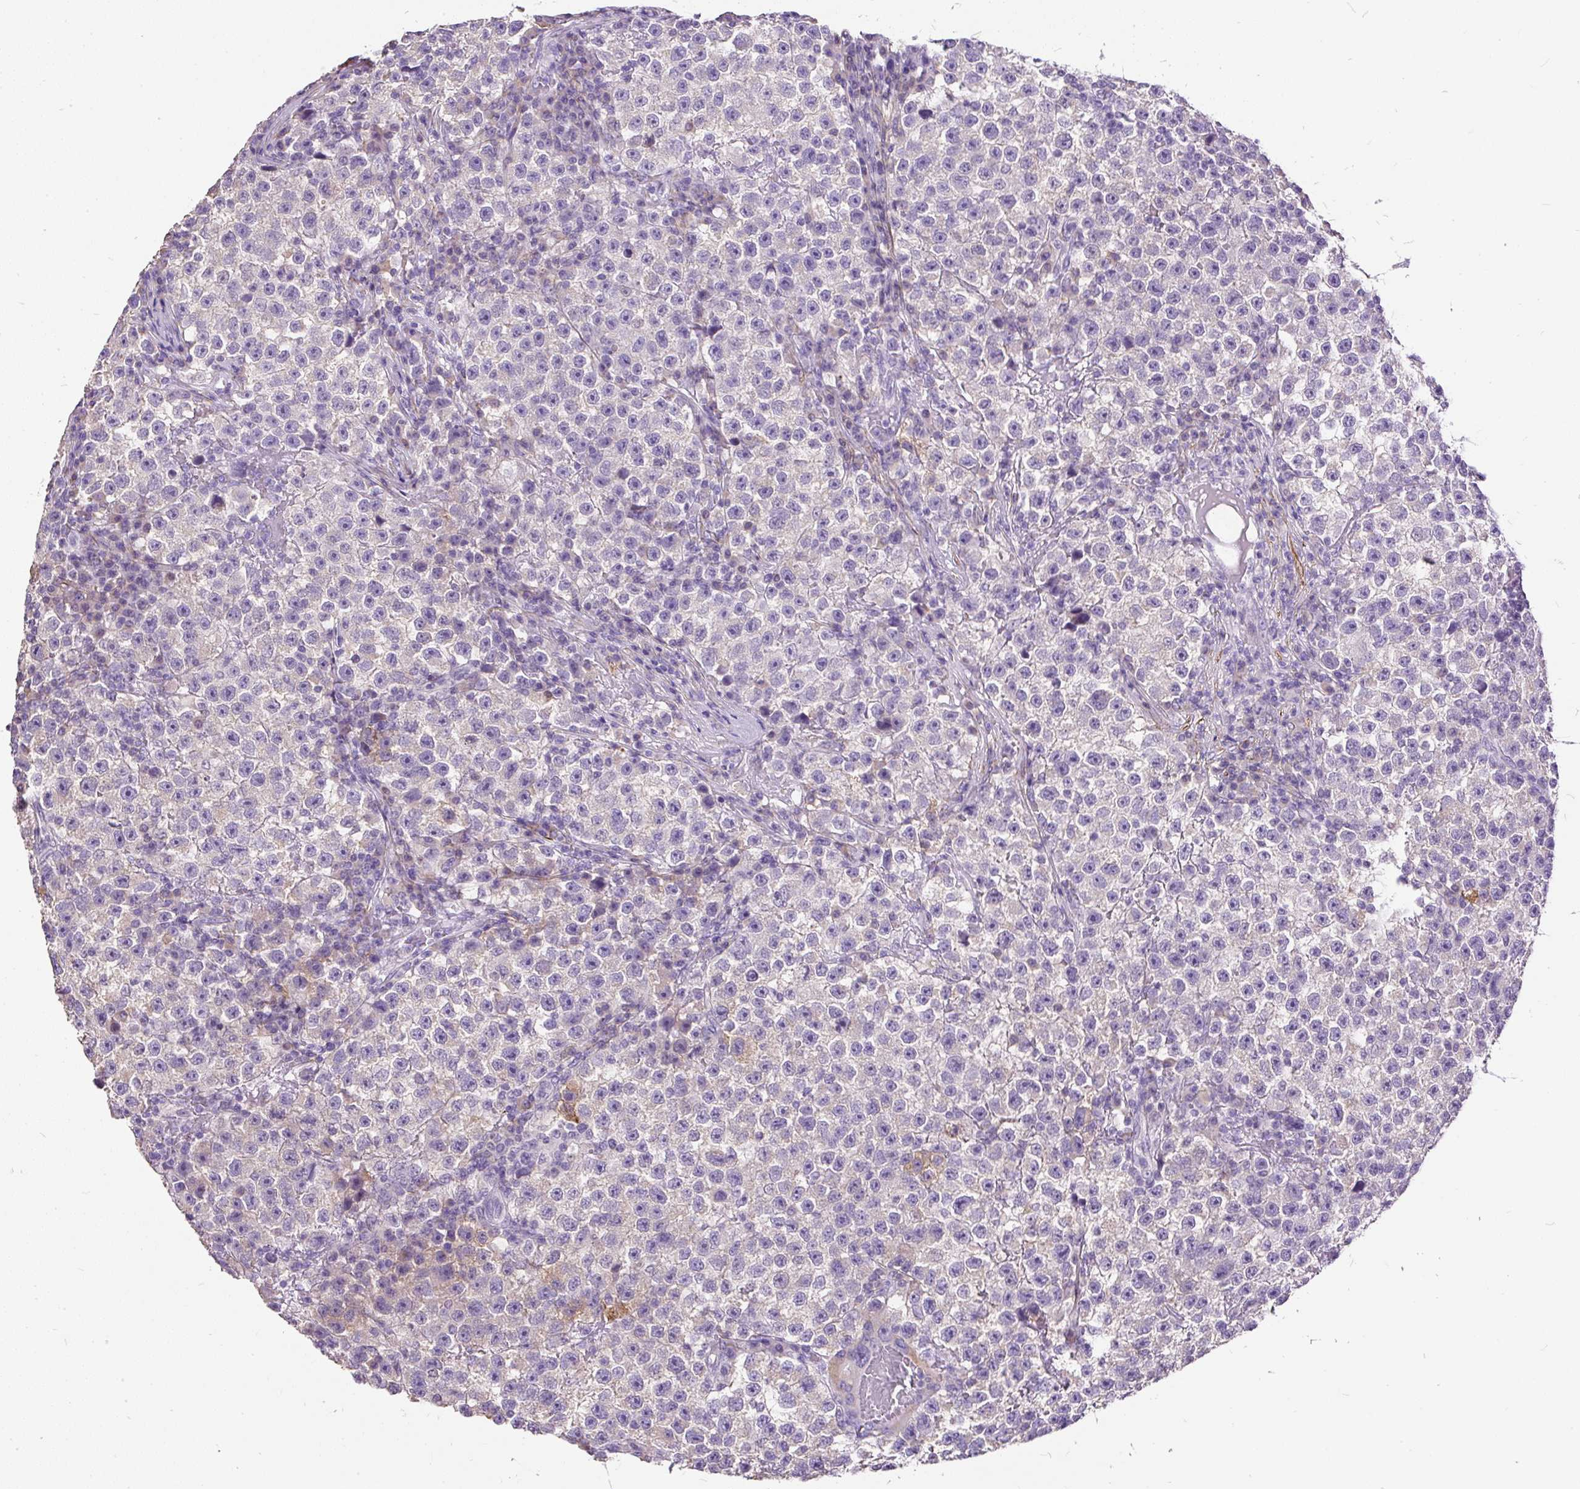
{"staining": {"intensity": "negative", "quantity": "none", "location": "none"}, "tissue": "testis cancer", "cell_type": "Tumor cells", "image_type": "cancer", "snomed": [{"axis": "morphology", "description": "Seminoma, NOS"}, {"axis": "topography", "description": "Testis"}], "caption": "Testis cancer (seminoma) stained for a protein using immunohistochemistry displays no expression tumor cells.", "gene": "GBX1", "patient": {"sex": "male", "age": 22}}